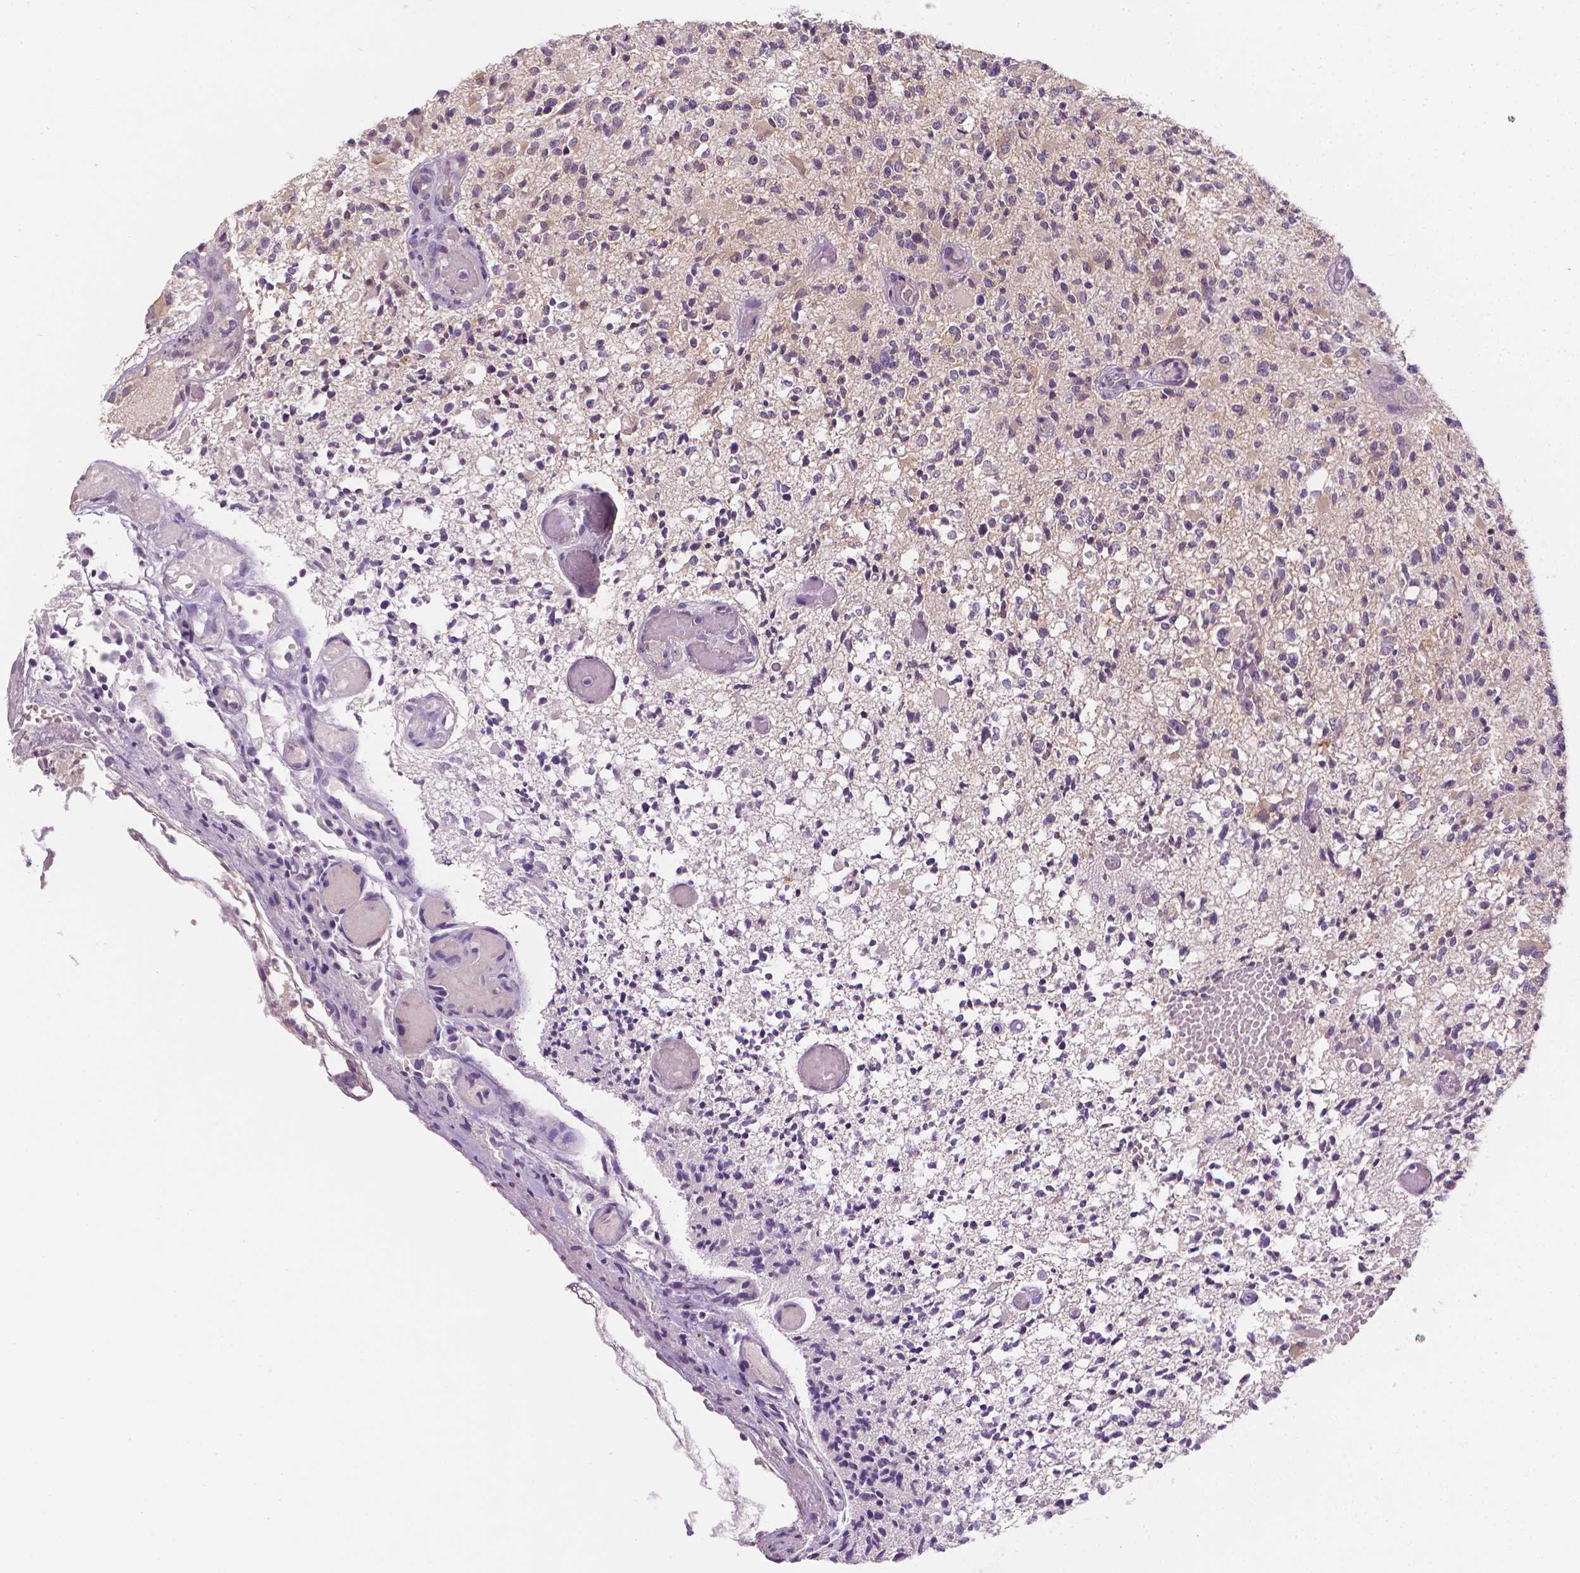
{"staining": {"intensity": "negative", "quantity": "none", "location": "none"}, "tissue": "glioma", "cell_type": "Tumor cells", "image_type": "cancer", "snomed": [{"axis": "morphology", "description": "Glioma, malignant, High grade"}, {"axis": "topography", "description": "Brain"}], "caption": "Glioma stained for a protein using IHC reveals no staining tumor cells.", "gene": "FASN", "patient": {"sex": "female", "age": 63}}